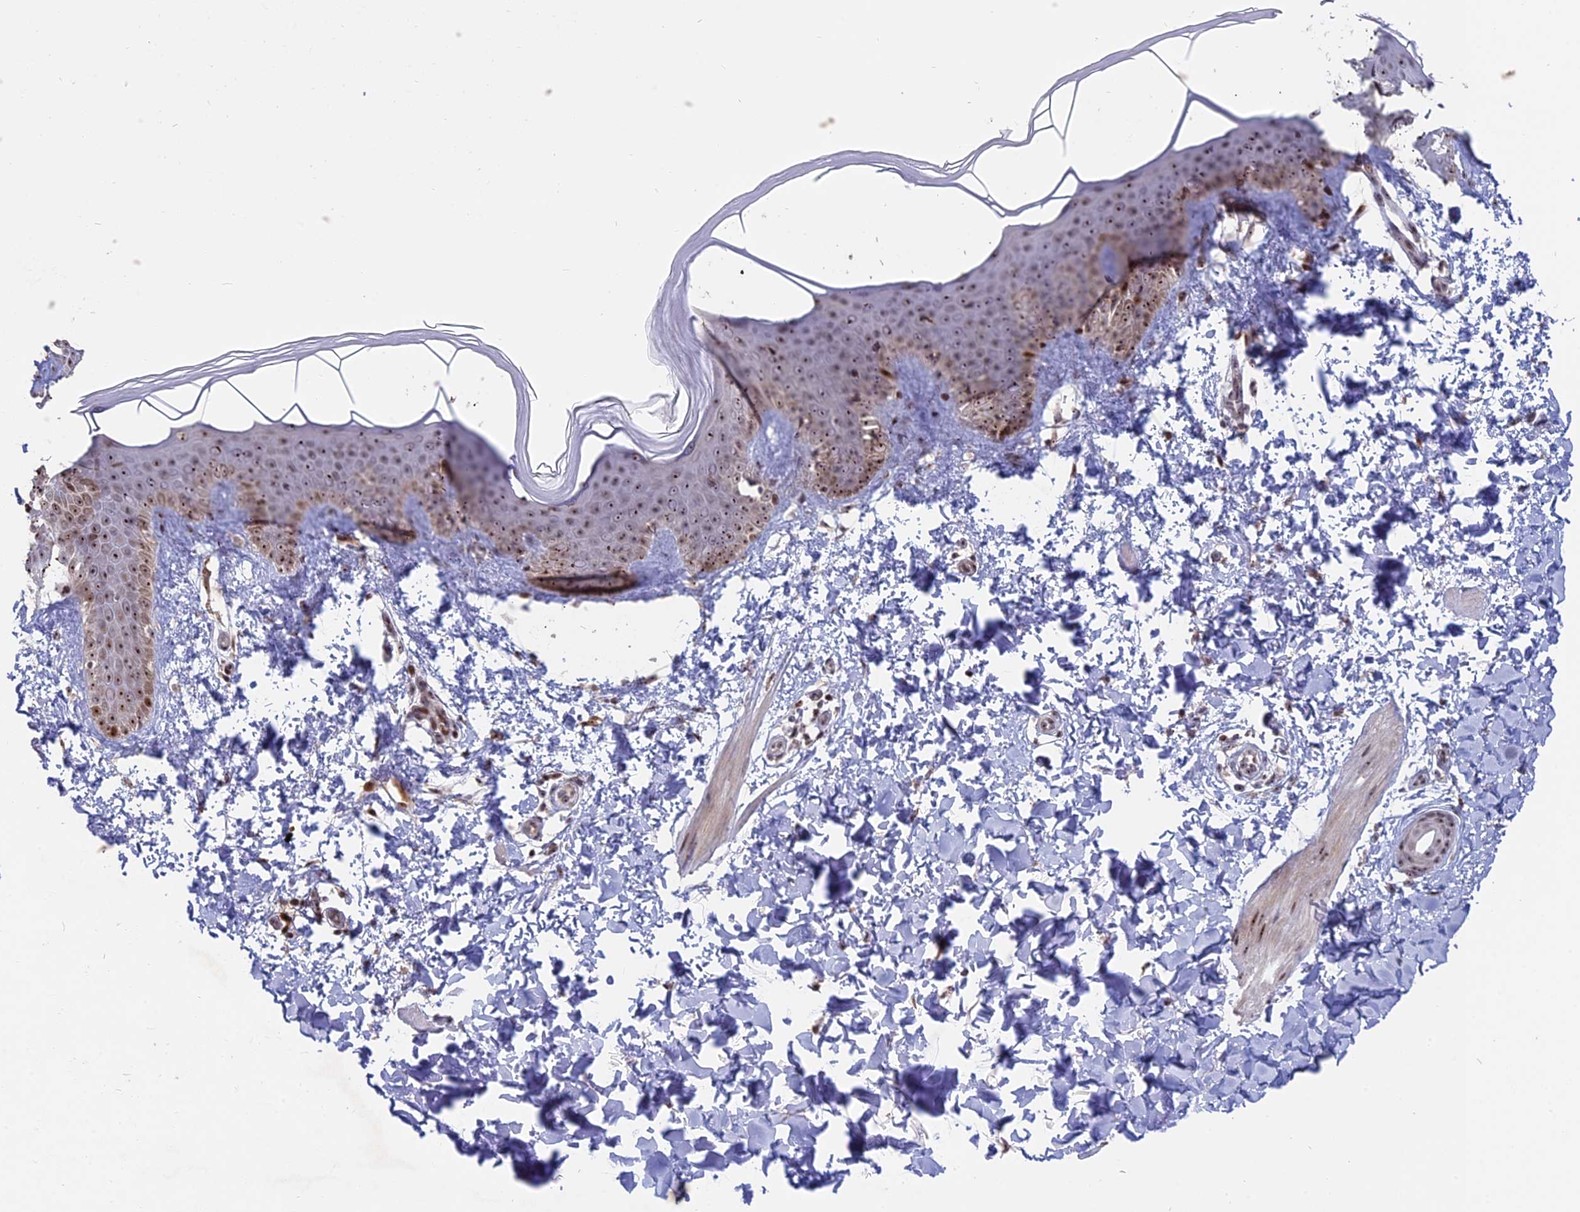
{"staining": {"intensity": "moderate", "quantity": ">75%", "location": "cytoplasmic/membranous,nuclear"}, "tissue": "skin", "cell_type": "Fibroblasts", "image_type": "normal", "snomed": [{"axis": "morphology", "description": "Normal tissue, NOS"}, {"axis": "topography", "description": "Skin"}], "caption": "This is a micrograph of IHC staining of normal skin, which shows moderate positivity in the cytoplasmic/membranous,nuclear of fibroblasts.", "gene": "FAM131A", "patient": {"sex": "male", "age": 36}}